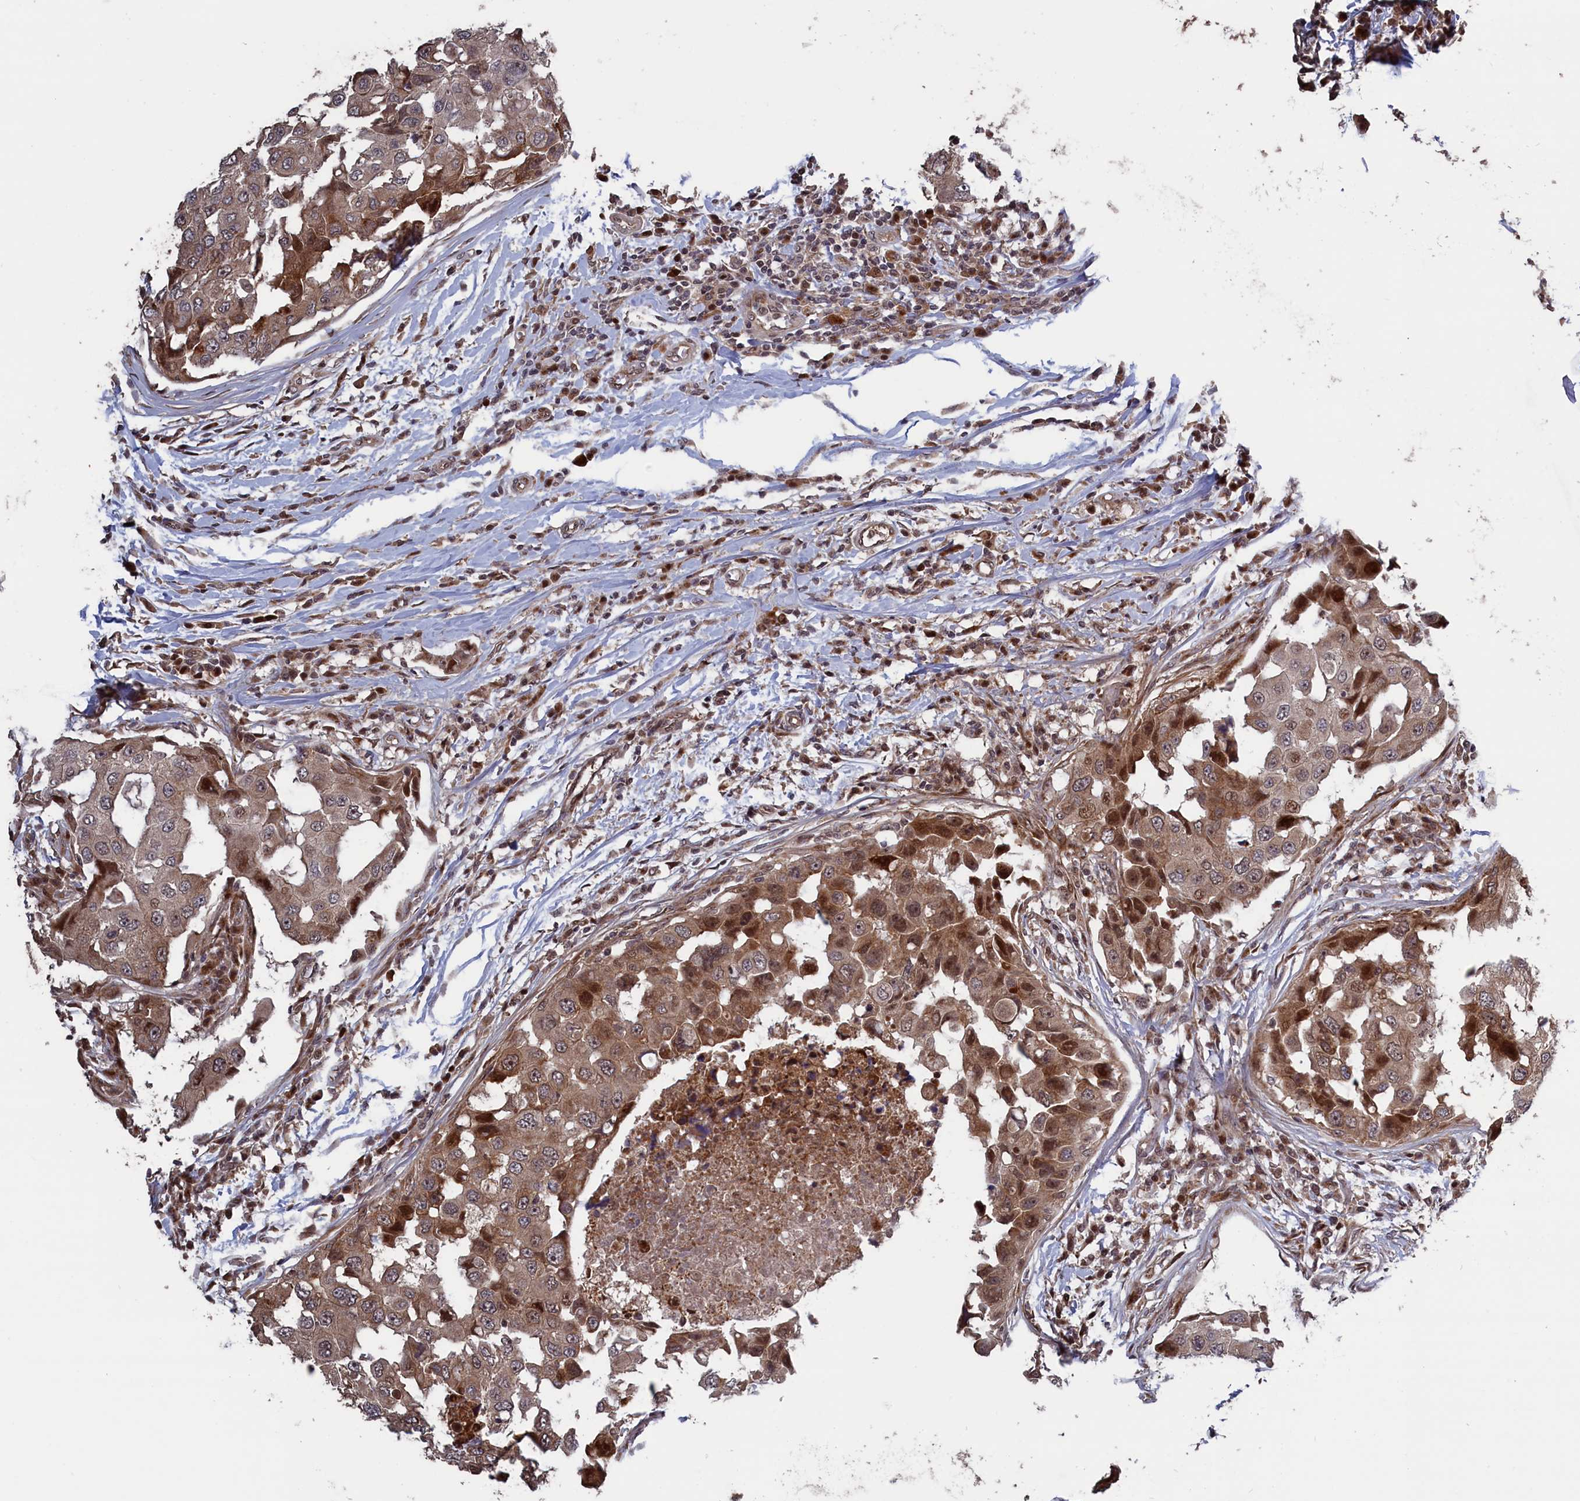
{"staining": {"intensity": "moderate", "quantity": ">75%", "location": "cytoplasmic/membranous,nuclear"}, "tissue": "breast cancer", "cell_type": "Tumor cells", "image_type": "cancer", "snomed": [{"axis": "morphology", "description": "Duct carcinoma"}, {"axis": "topography", "description": "Breast"}], "caption": "A high-resolution micrograph shows immunohistochemistry staining of breast infiltrating ductal carcinoma, which exhibits moderate cytoplasmic/membranous and nuclear staining in about >75% of tumor cells. (Stains: DAB in brown, nuclei in blue, Microscopy: brightfield microscopy at high magnification).", "gene": "LSG1", "patient": {"sex": "female", "age": 27}}